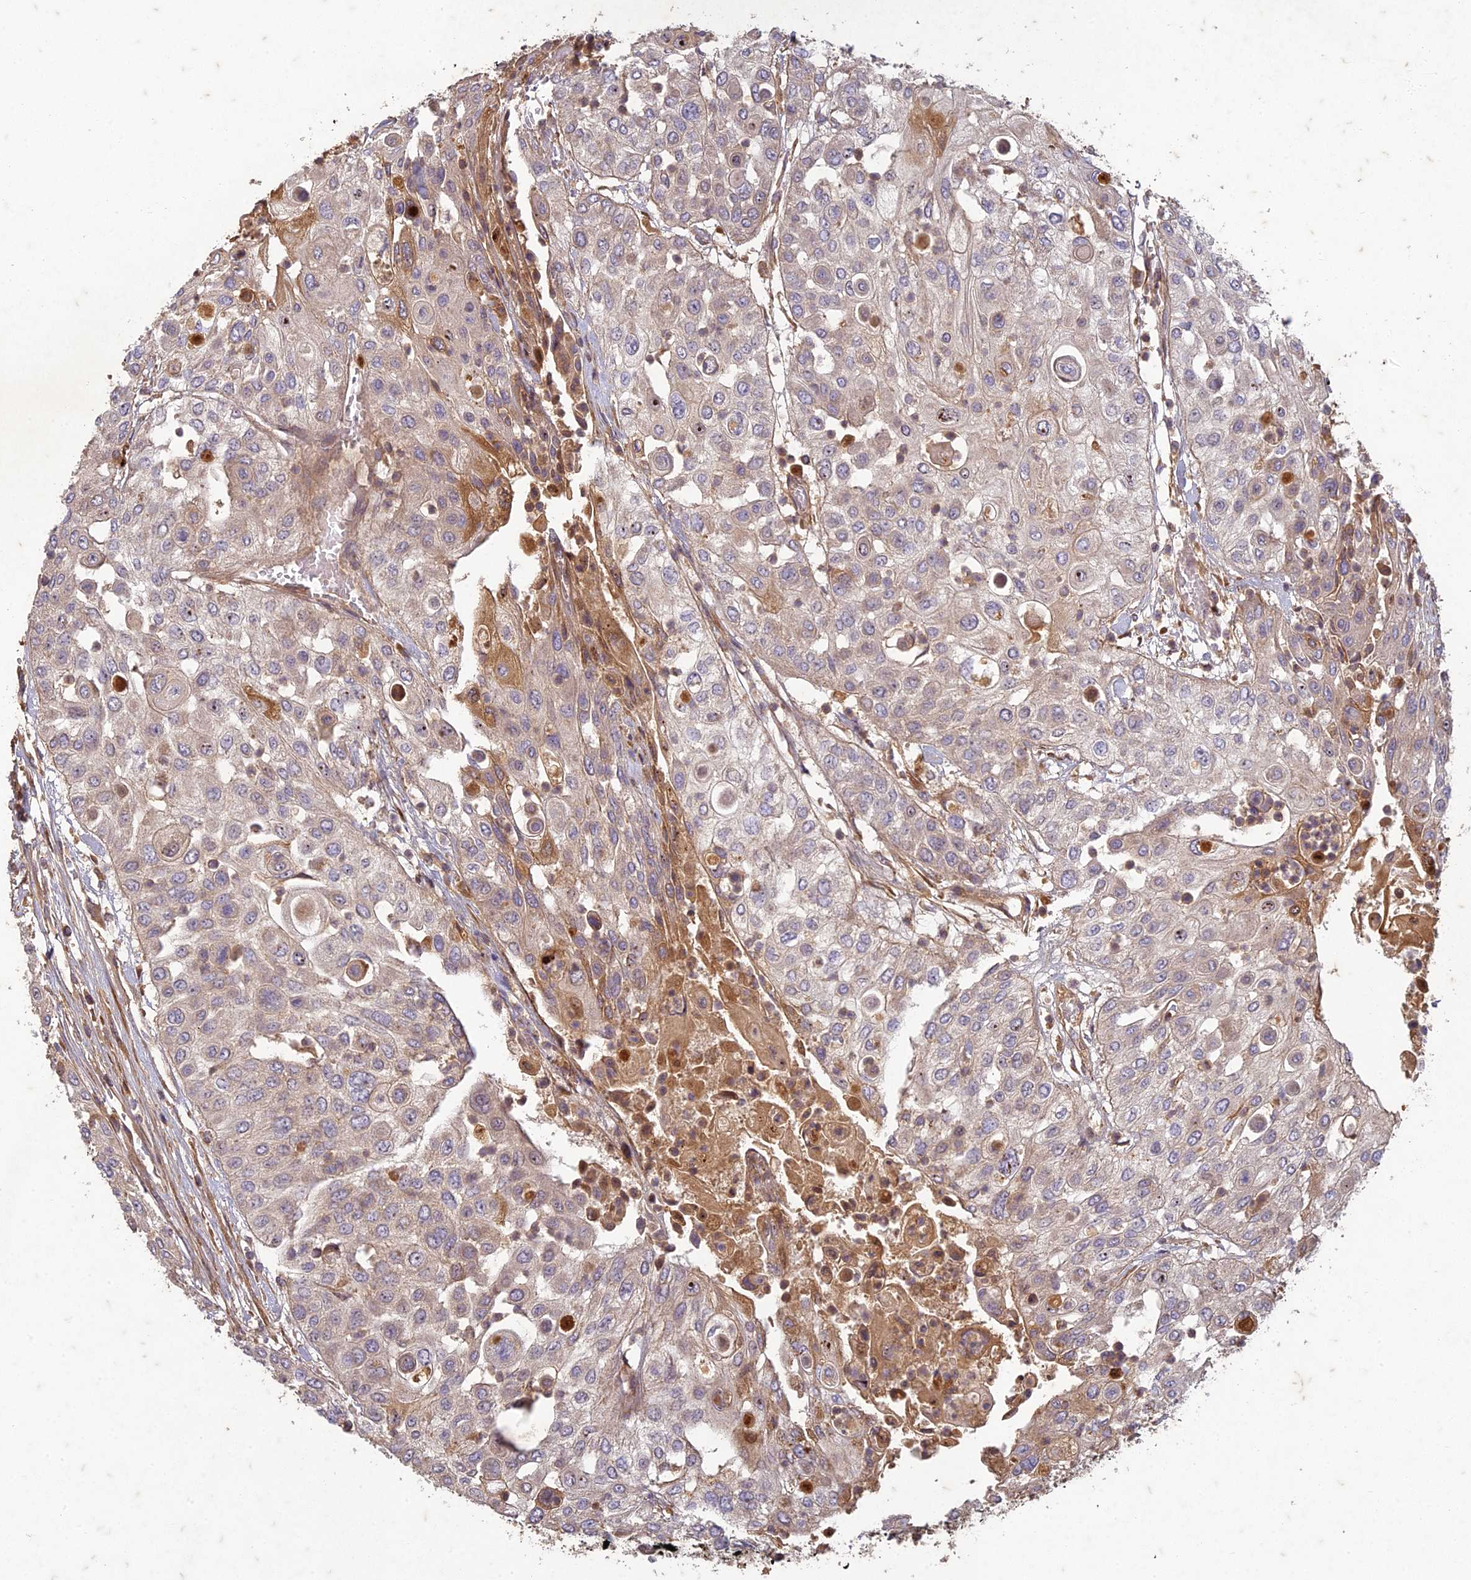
{"staining": {"intensity": "weak", "quantity": "<25%", "location": "cytoplasmic/membranous"}, "tissue": "urothelial cancer", "cell_type": "Tumor cells", "image_type": "cancer", "snomed": [{"axis": "morphology", "description": "Urothelial carcinoma, High grade"}, {"axis": "topography", "description": "Urinary bladder"}], "caption": "Urothelial cancer was stained to show a protein in brown. There is no significant expression in tumor cells.", "gene": "TCF25", "patient": {"sex": "female", "age": 79}}